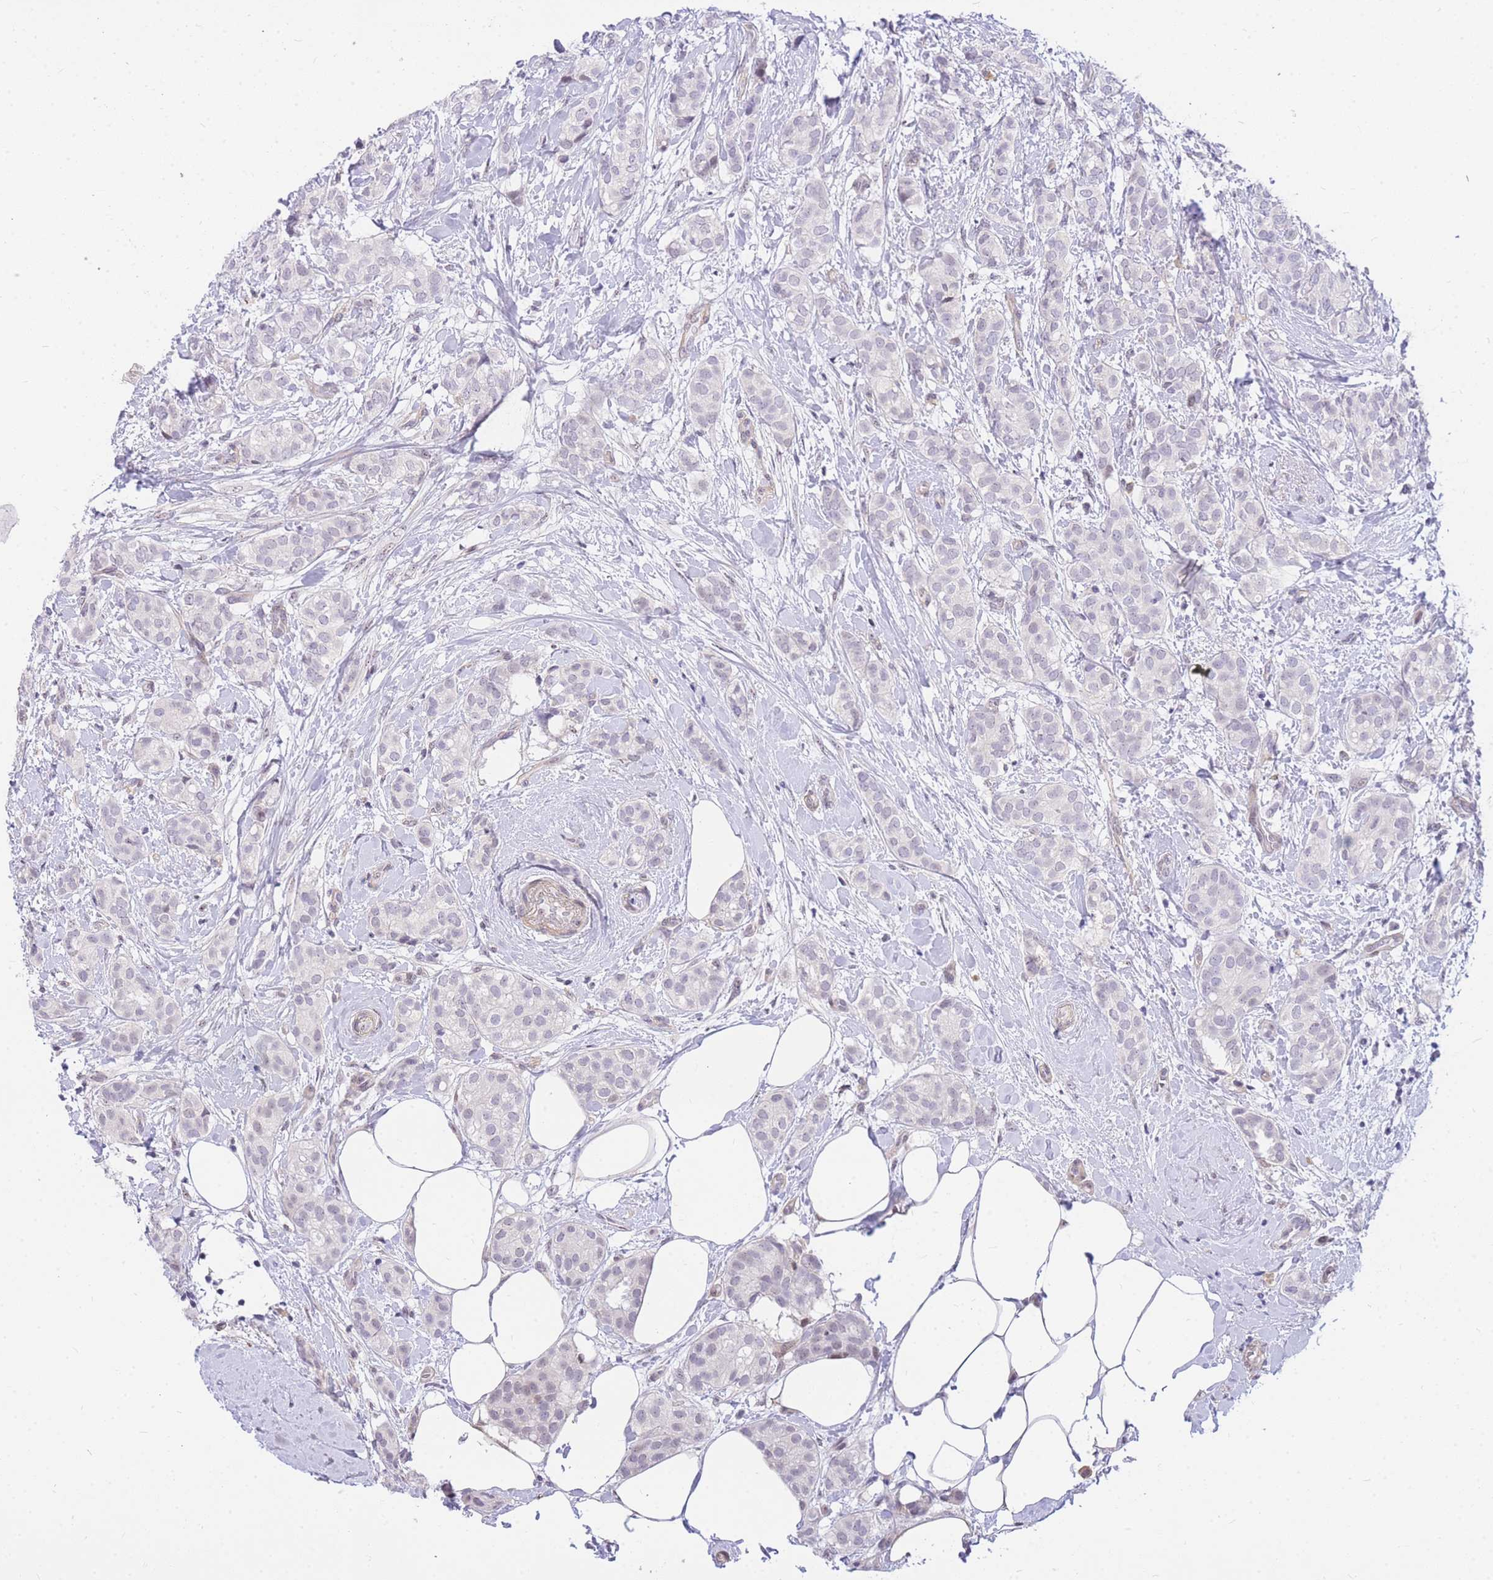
{"staining": {"intensity": "negative", "quantity": "none", "location": "none"}, "tissue": "breast cancer", "cell_type": "Tumor cells", "image_type": "cancer", "snomed": [{"axis": "morphology", "description": "Duct carcinoma"}, {"axis": "topography", "description": "Breast"}], "caption": "High magnification brightfield microscopy of breast cancer stained with DAB (3,3'-diaminobenzidine) (brown) and counterstained with hematoxylin (blue): tumor cells show no significant staining.", "gene": "TLE2", "patient": {"sex": "female", "age": 73}}